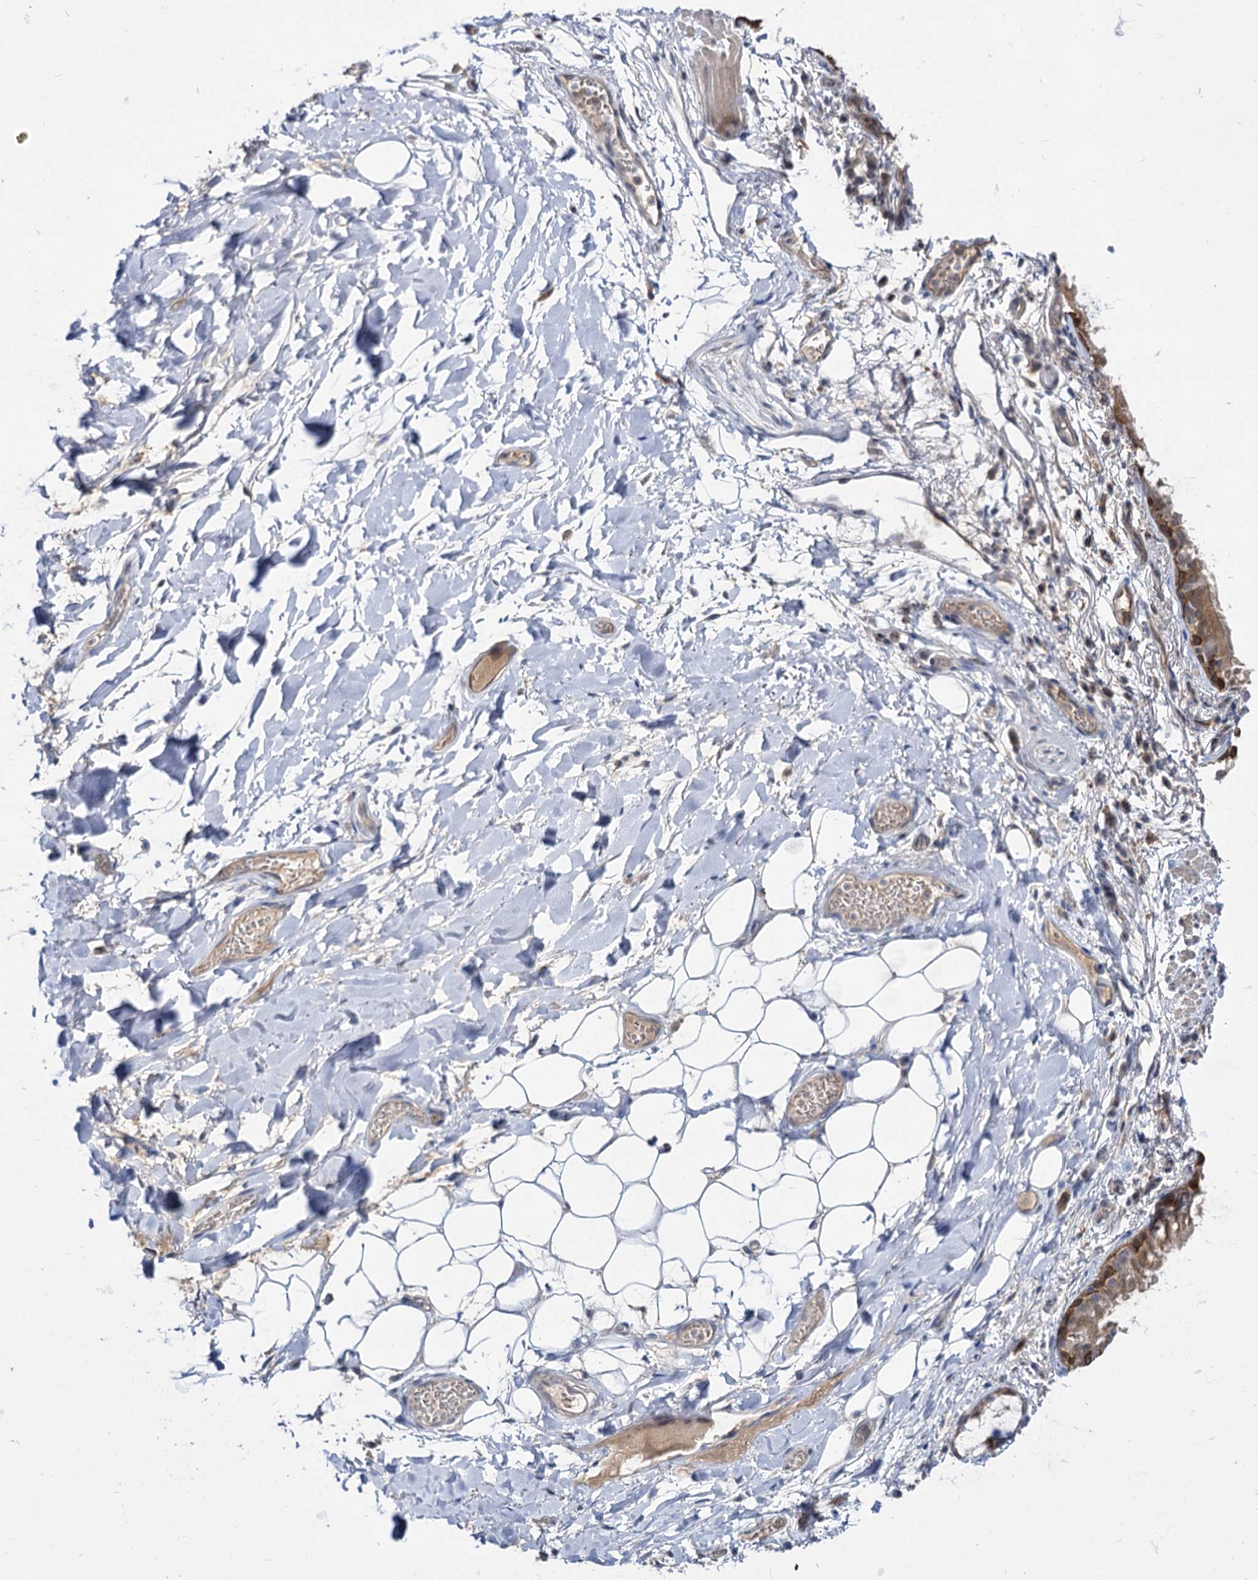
{"staining": {"intensity": "negative", "quantity": "none", "location": "none"}, "tissue": "adipose tissue", "cell_type": "Adipocytes", "image_type": "normal", "snomed": [{"axis": "morphology", "description": "Normal tissue, NOS"}, {"axis": "topography", "description": "Lymph node"}, {"axis": "topography", "description": "Cartilage tissue"}, {"axis": "topography", "description": "Bronchus"}], "caption": "A high-resolution micrograph shows IHC staining of unremarkable adipose tissue, which exhibits no significant staining in adipocytes.", "gene": "NEK10", "patient": {"sex": "male", "age": 63}}